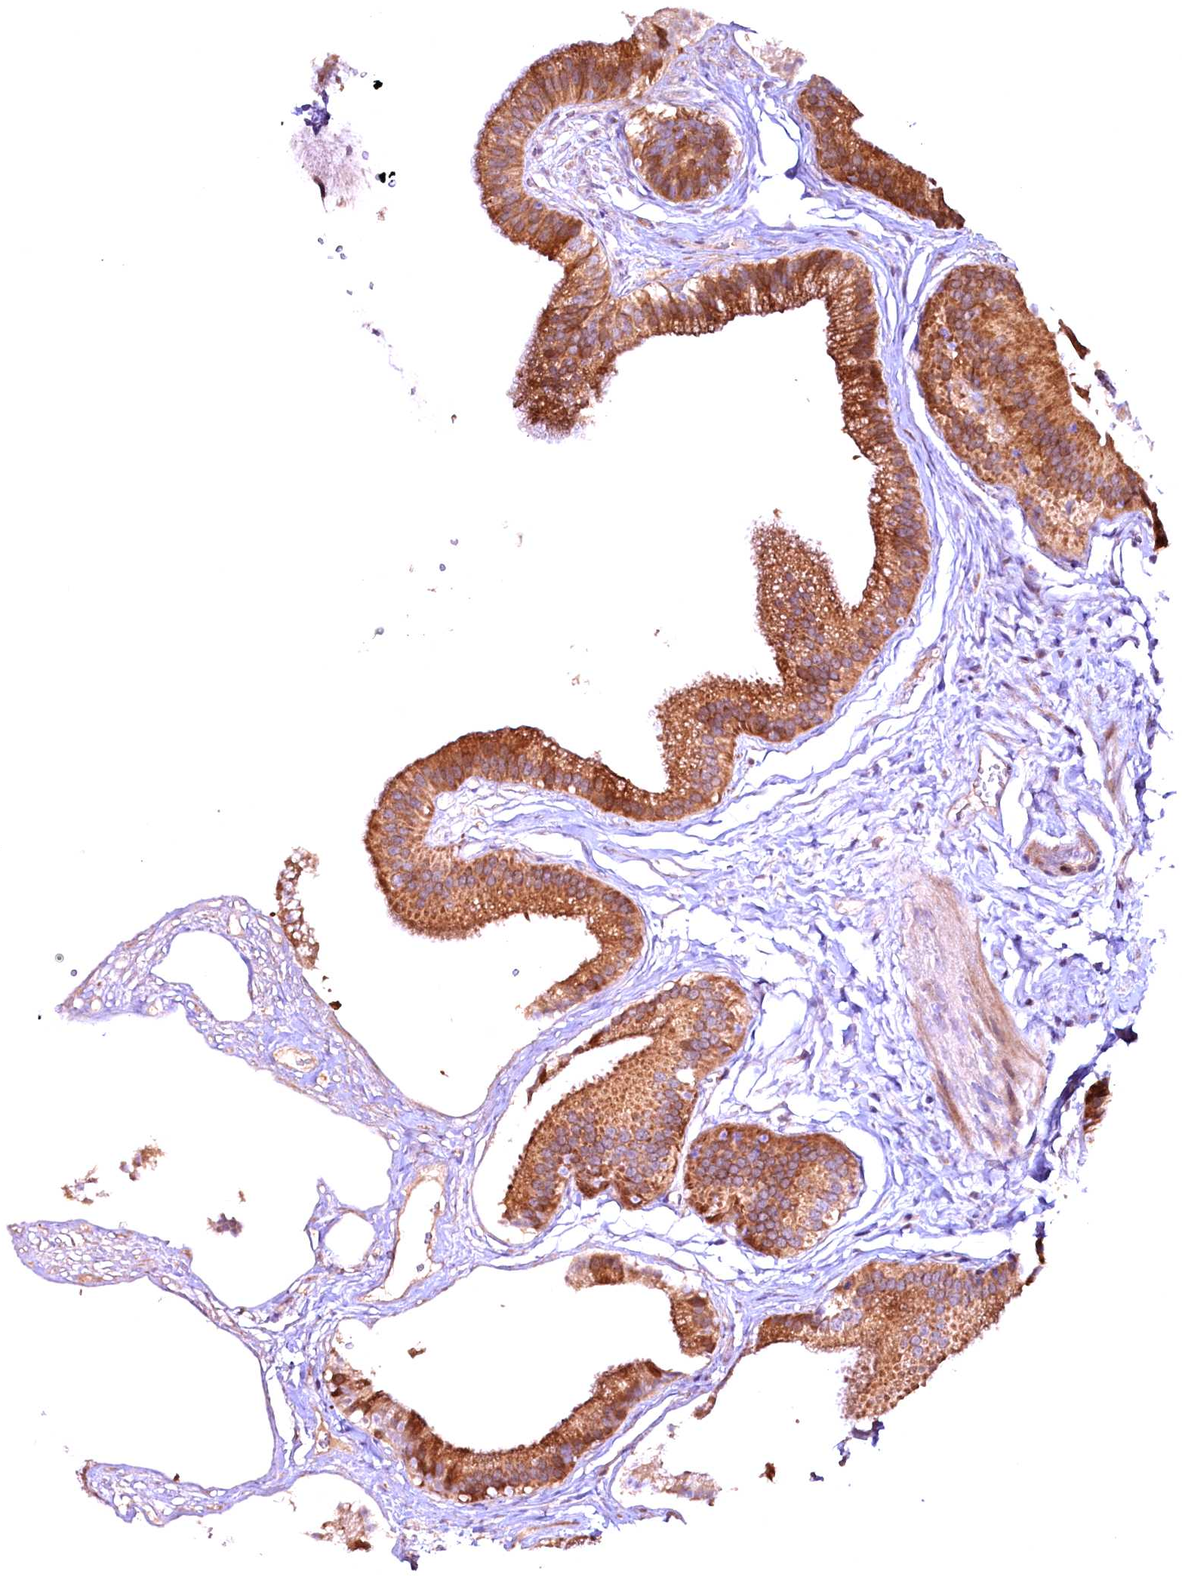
{"staining": {"intensity": "moderate", "quantity": ">75%", "location": "cytoplasmic/membranous"}, "tissue": "gallbladder", "cell_type": "Glandular cells", "image_type": "normal", "snomed": [{"axis": "morphology", "description": "Normal tissue, NOS"}, {"axis": "topography", "description": "Gallbladder"}], "caption": "This micrograph shows immunohistochemistry staining of benign human gallbladder, with medium moderate cytoplasmic/membranous expression in approximately >75% of glandular cells.", "gene": "RPUSD2", "patient": {"sex": "female", "age": 54}}